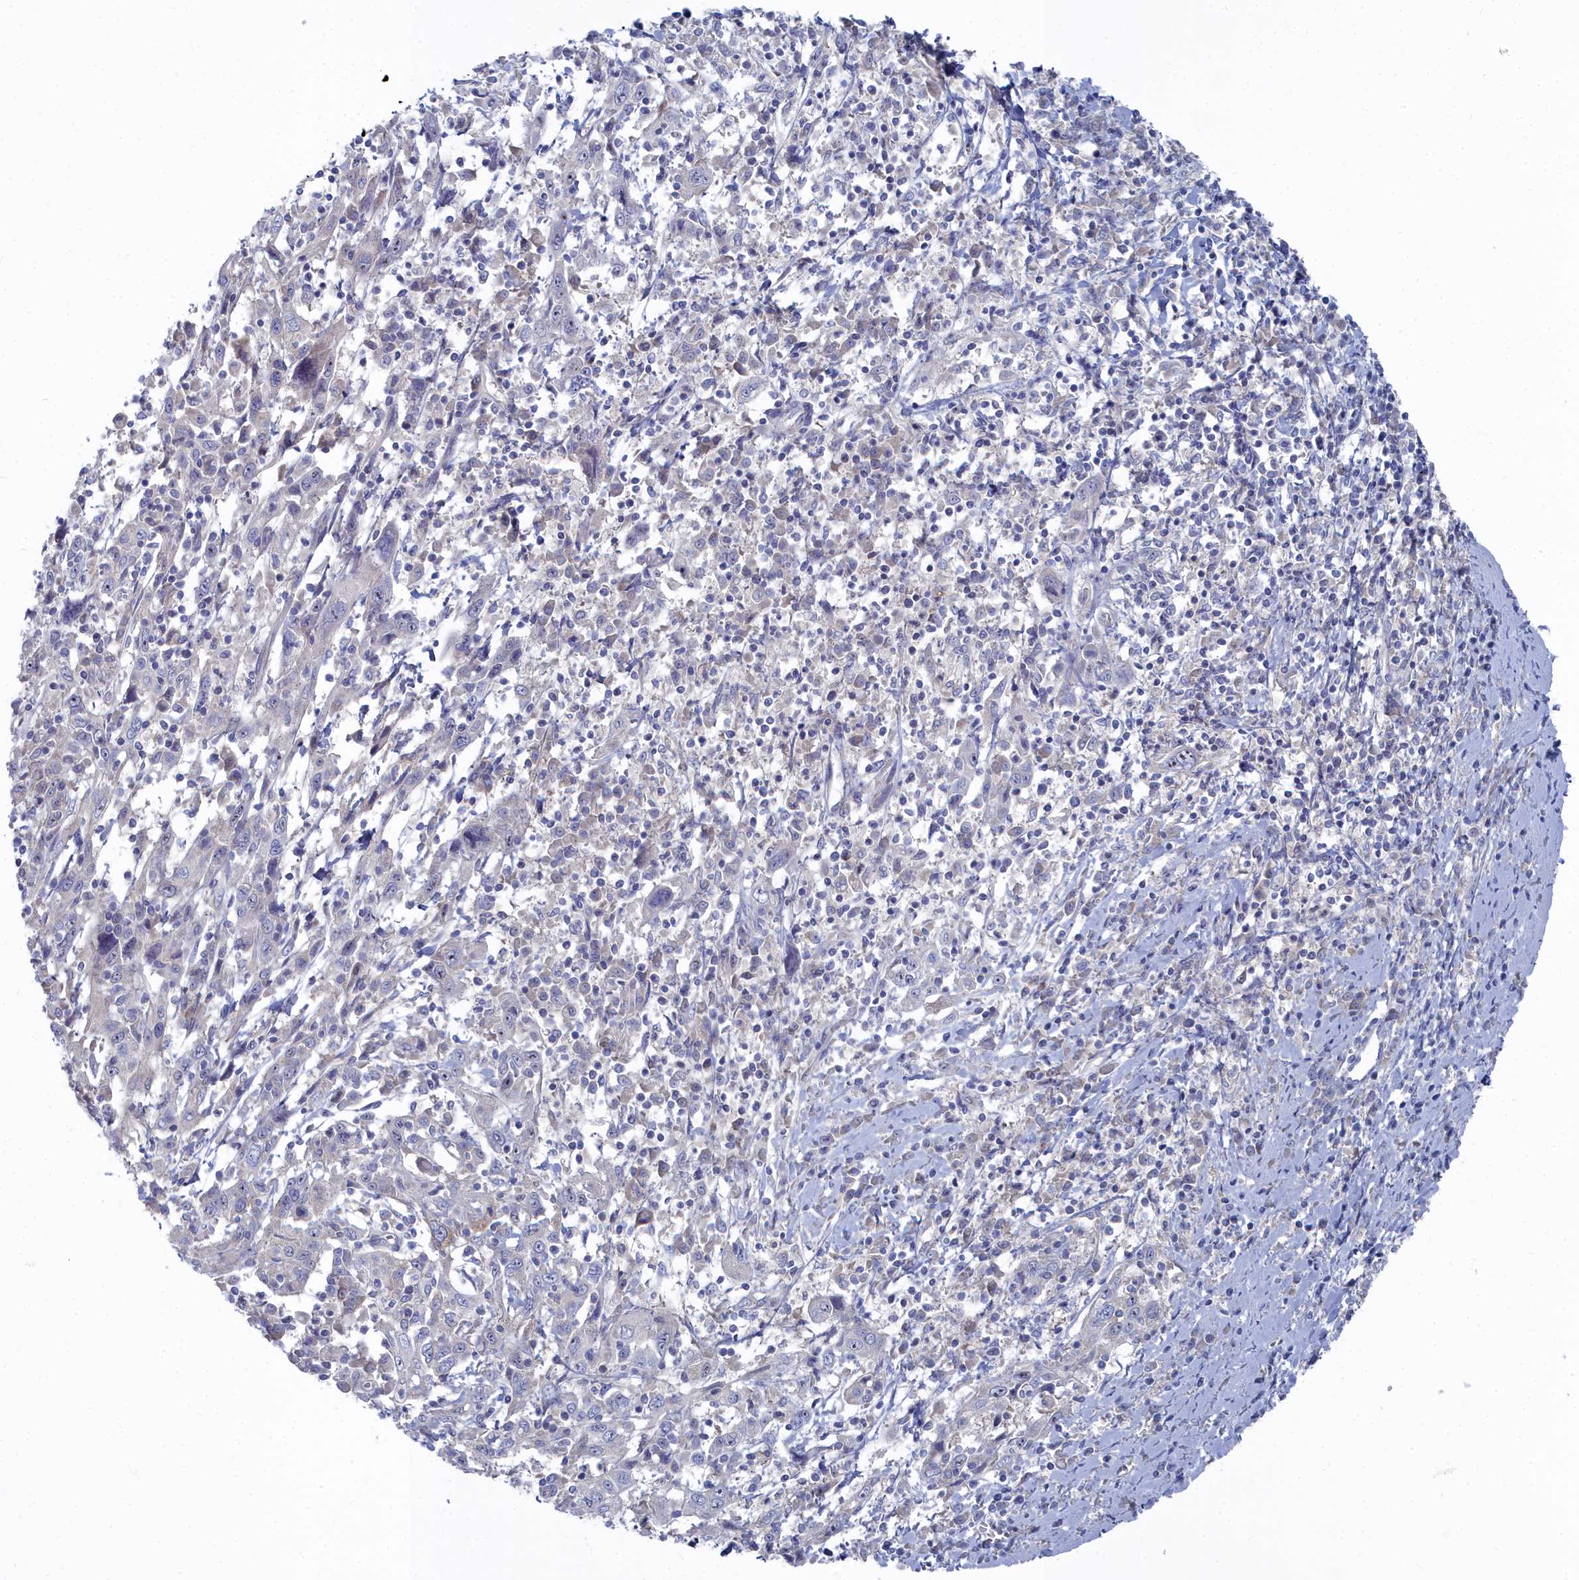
{"staining": {"intensity": "negative", "quantity": "none", "location": "none"}, "tissue": "cervical cancer", "cell_type": "Tumor cells", "image_type": "cancer", "snomed": [{"axis": "morphology", "description": "Squamous cell carcinoma, NOS"}, {"axis": "topography", "description": "Cervix"}], "caption": "The histopathology image reveals no significant staining in tumor cells of cervical cancer (squamous cell carcinoma).", "gene": "CCDC149", "patient": {"sex": "female", "age": 46}}